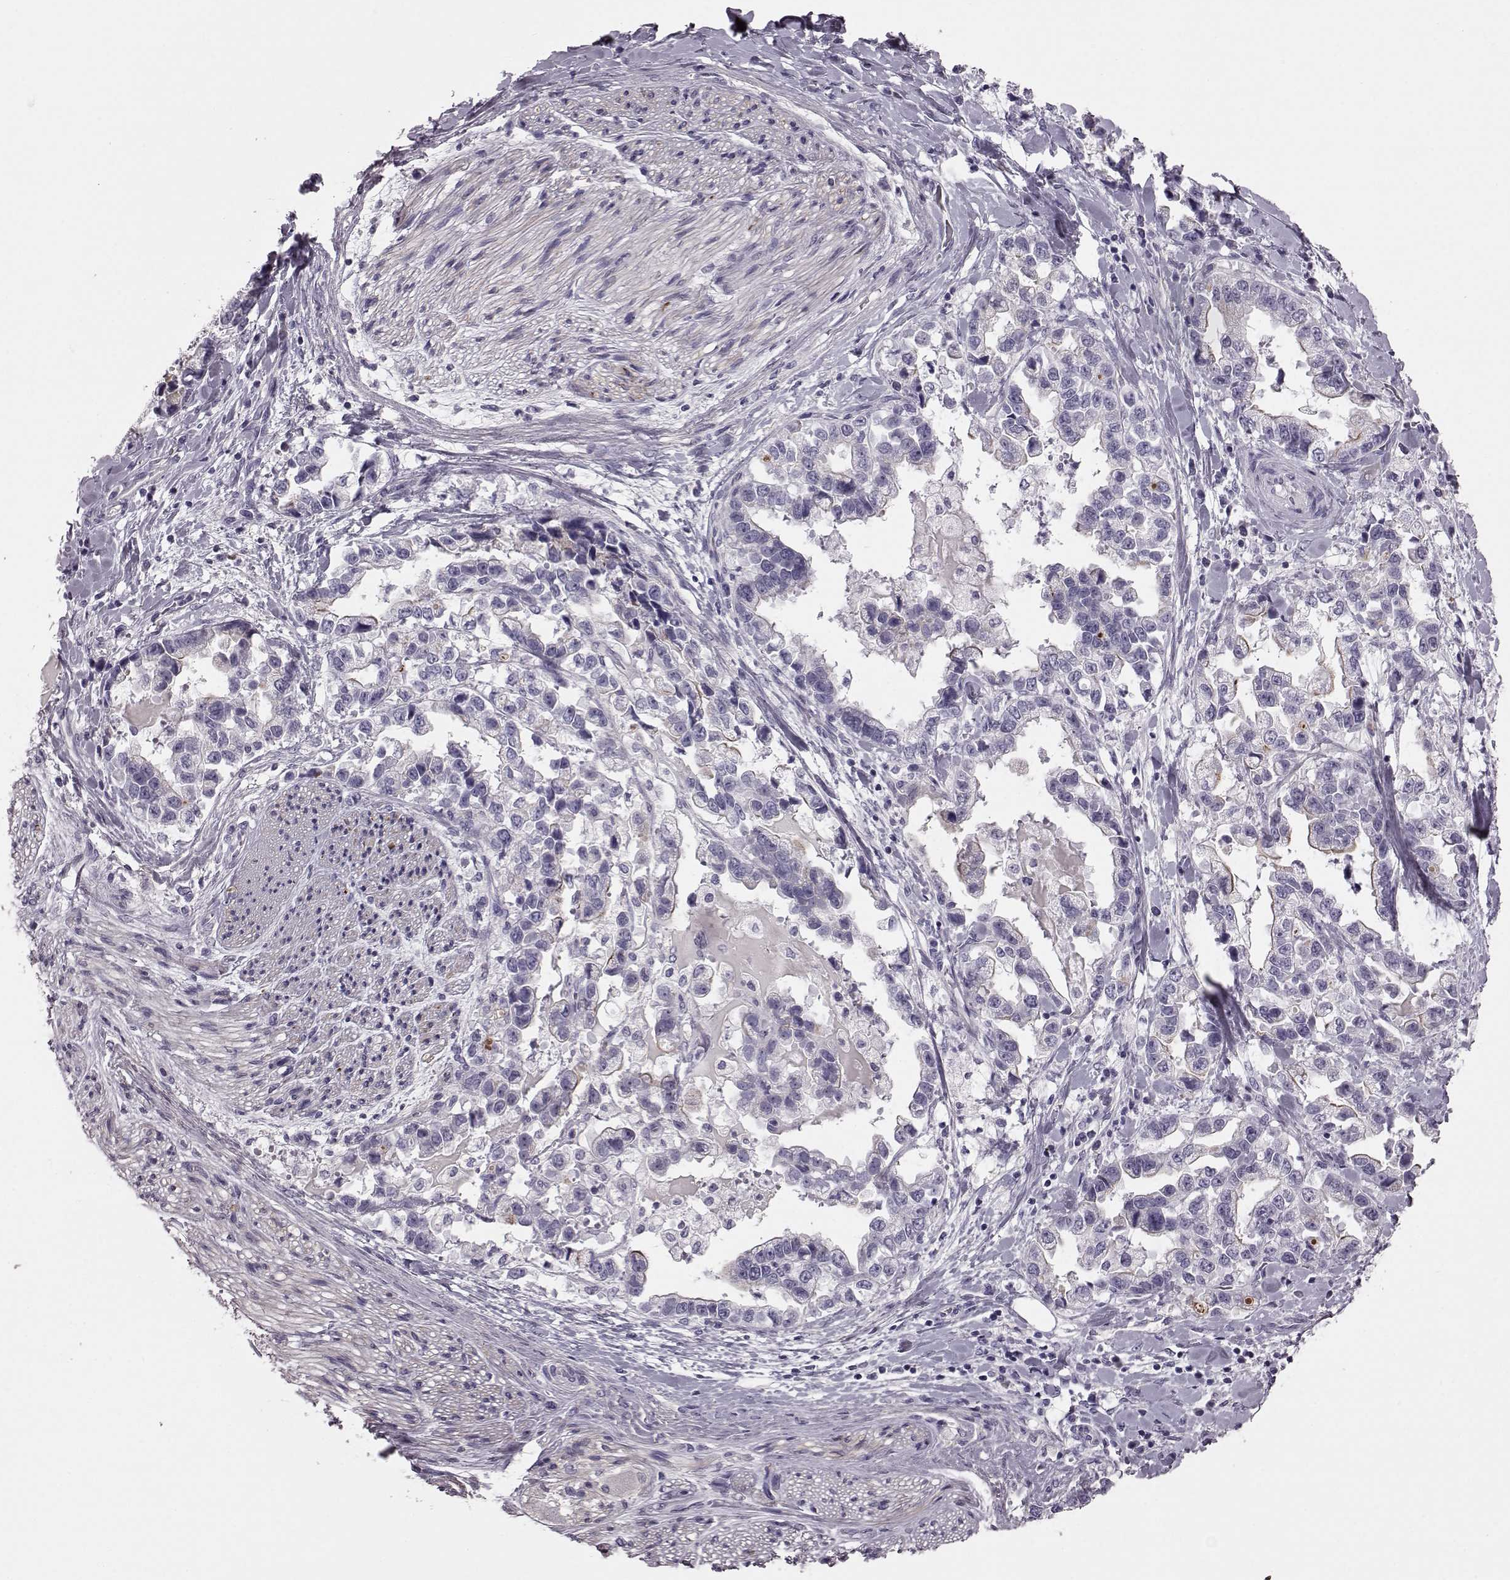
{"staining": {"intensity": "negative", "quantity": "none", "location": "none"}, "tissue": "stomach cancer", "cell_type": "Tumor cells", "image_type": "cancer", "snomed": [{"axis": "morphology", "description": "Adenocarcinoma, NOS"}, {"axis": "topography", "description": "Stomach"}], "caption": "This photomicrograph is of stomach cancer (adenocarcinoma) stained with IHC to label a protein in brown with the nuclei are counter-stained blue. There is no positivity in tumor cells. (DAB (3,3'-diaminobenzidine) IHC visualized using brightfield microscopy, high magnification).", "gene": "SNTG1", "patient": {"sex": "male", "age": 59}}